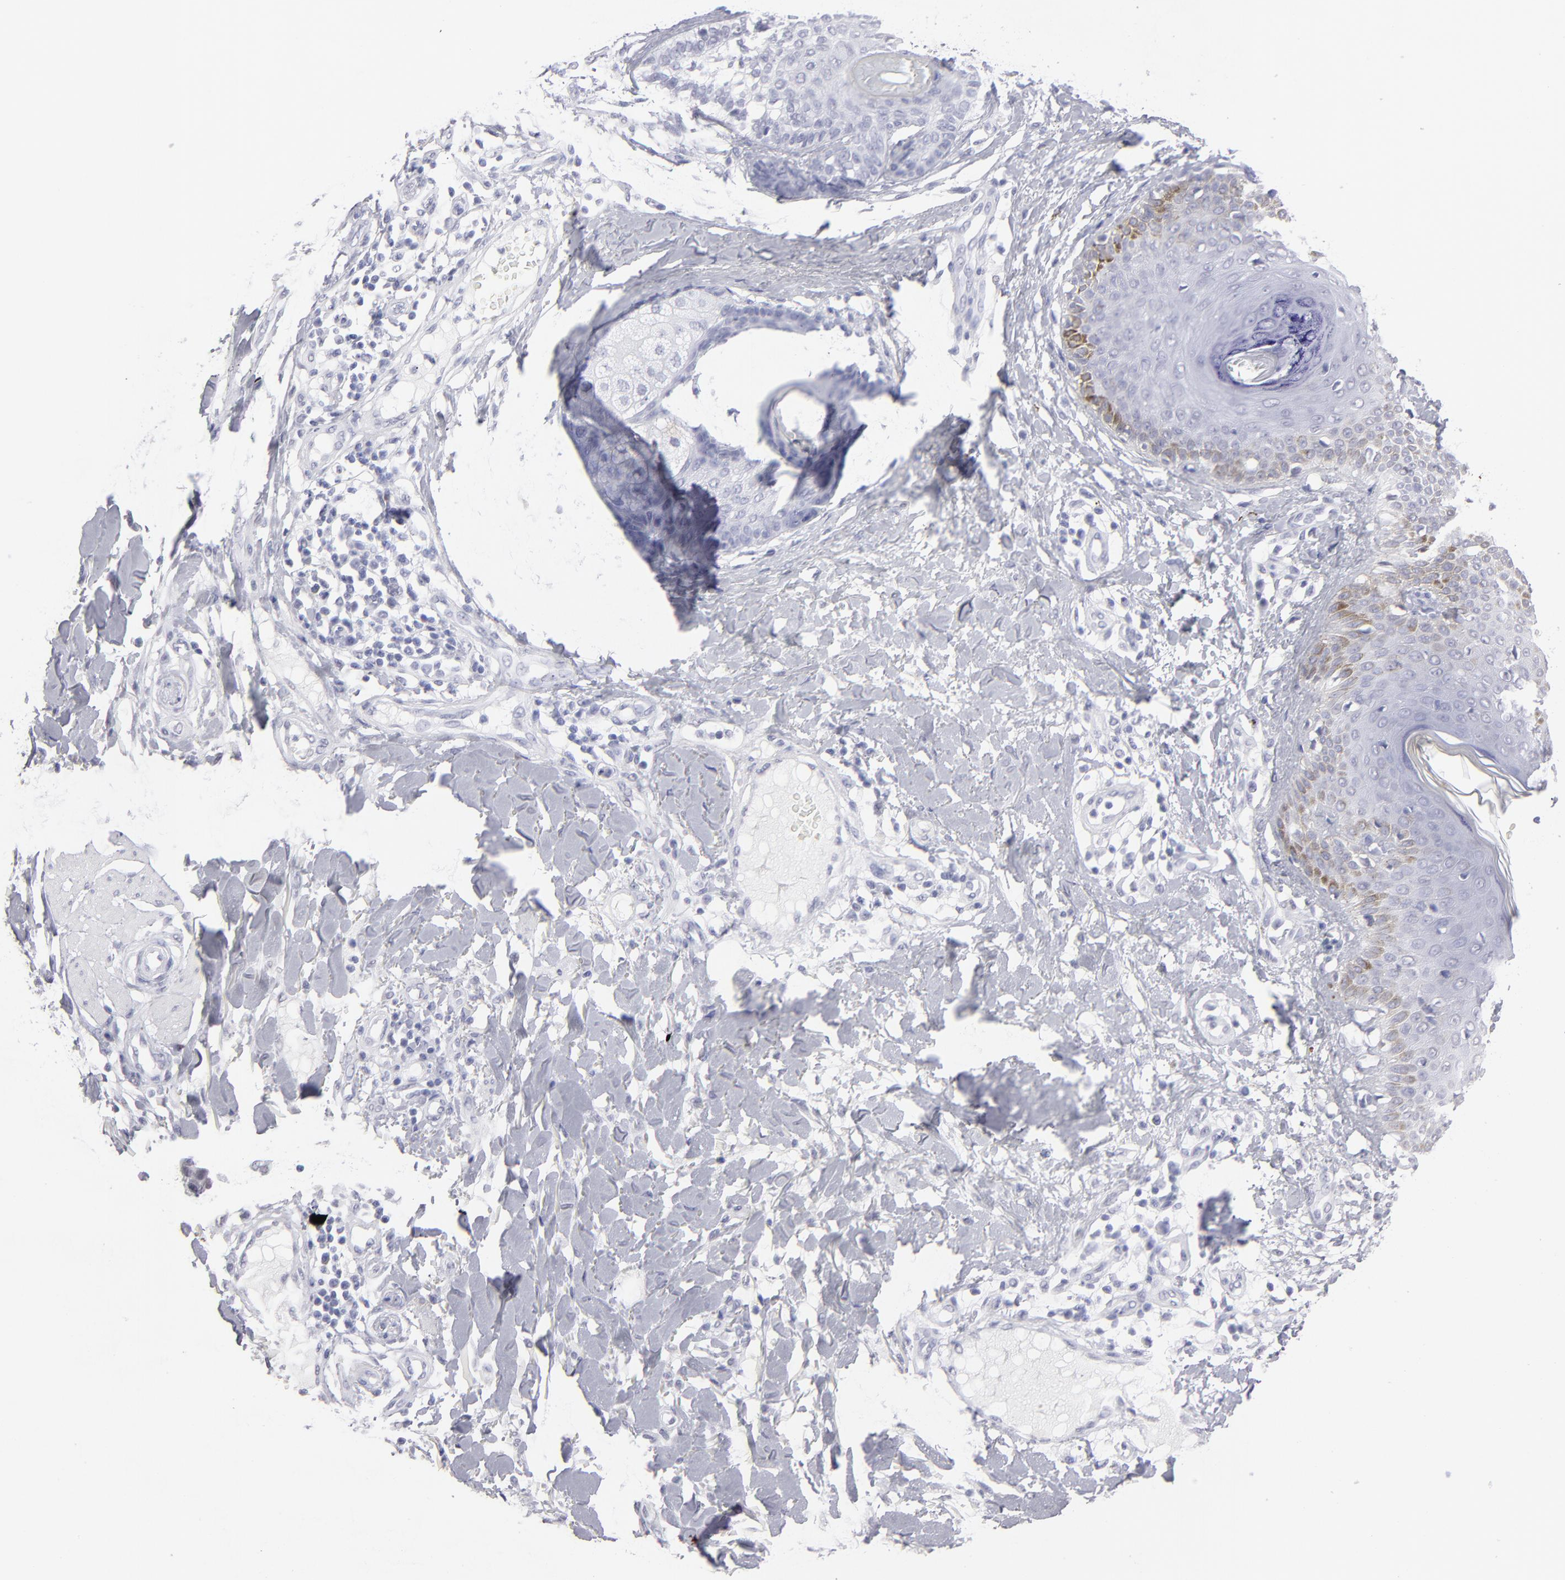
{"staining": {"intensity": "negative", "quantity": "none", "location": "none"}, "tissue": "skin cancer", "cell_type": "Tumor cells", "image_type": "cancer", "snomed": [{"axis": "morphology", "description": "Squamous cell carcinoma, NOS"}, {"axis": "topography", "description": "Skin"}], "caption": "This is a histopathology image of immunohistochemistry staining of skin cancer, which shows no staining in tumor cells.", "gene": "ALDOB", "patient": {"sex": "female", "age": 59}}